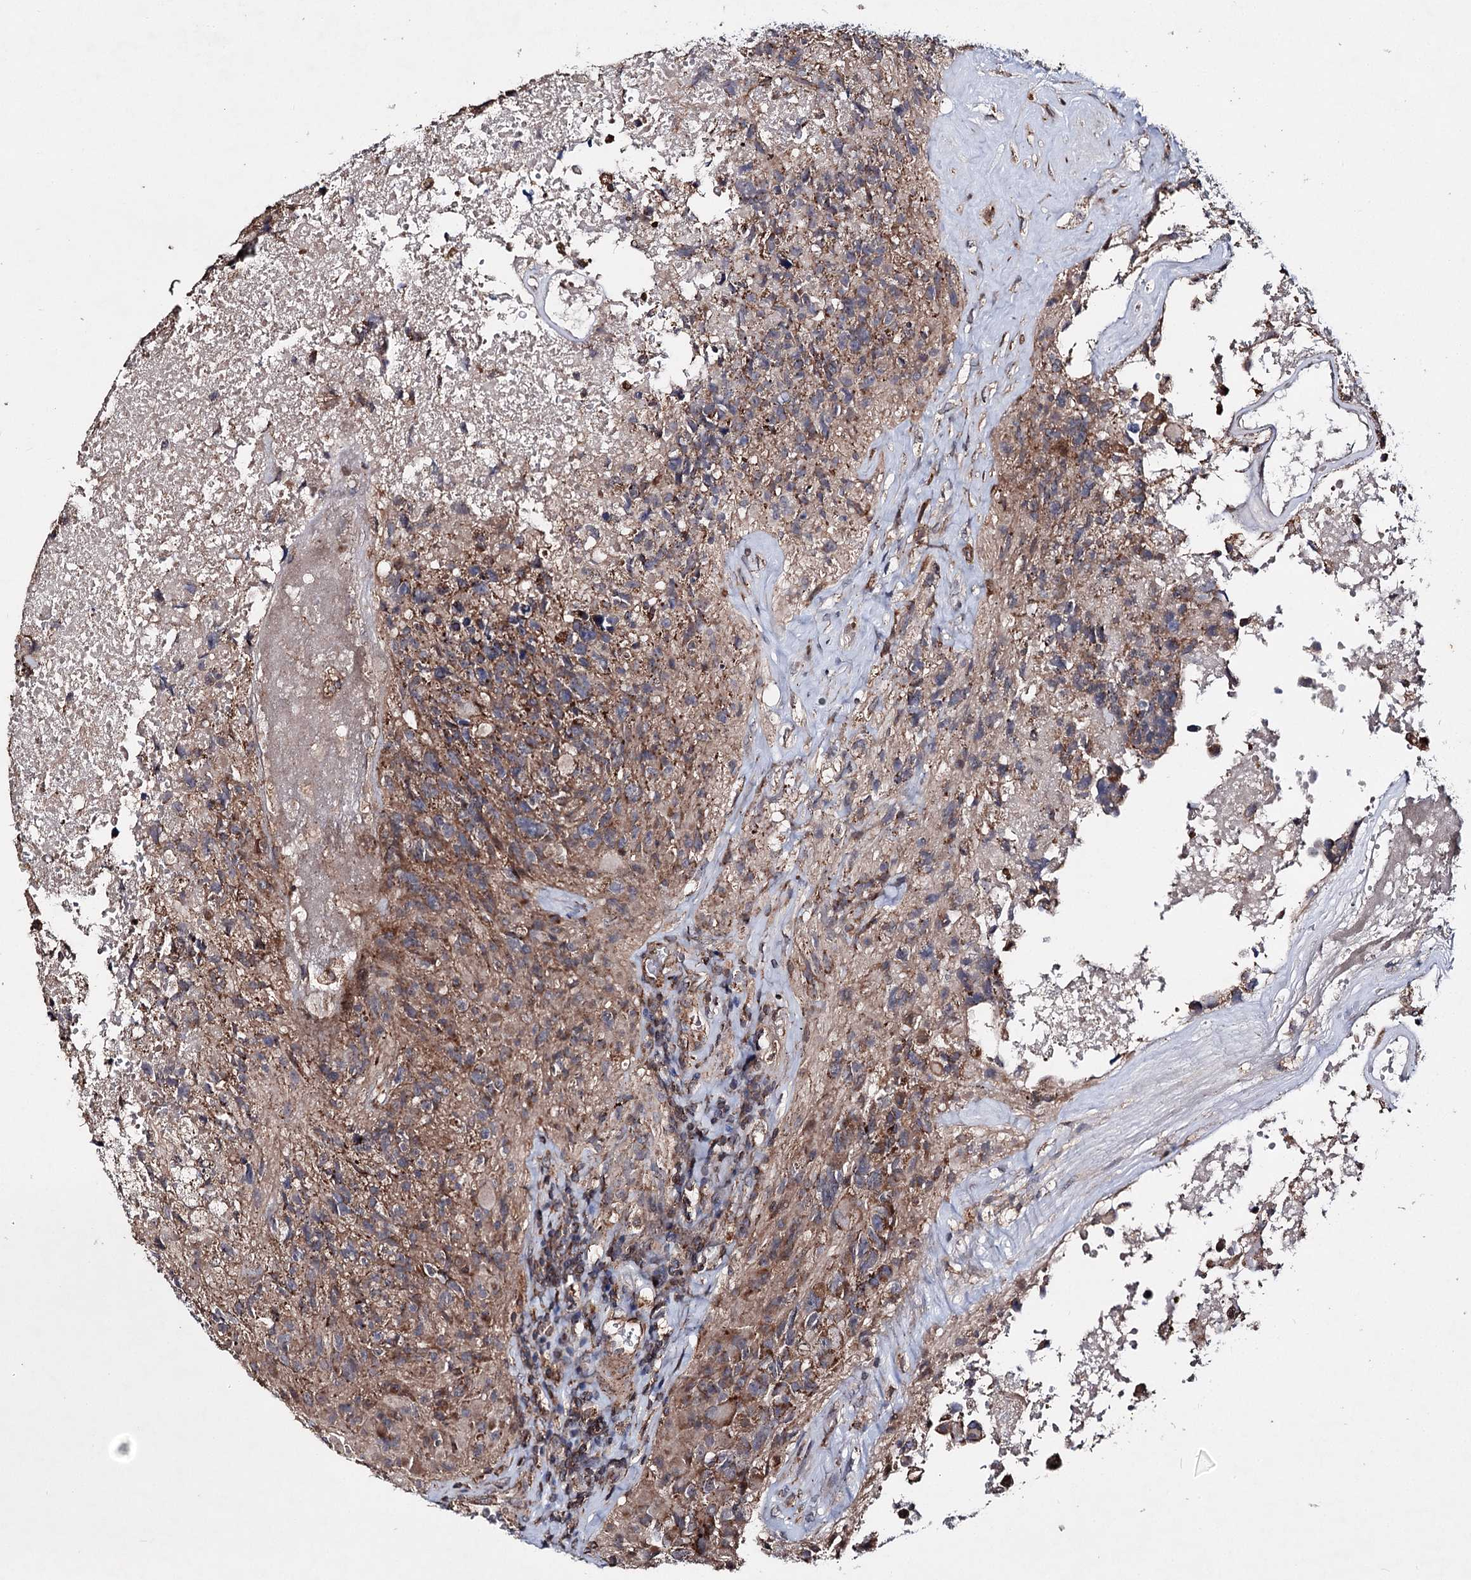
{"staining": {"intensity": "weak", "quantity": ">75%", "location": "cytoplasmic/membranous"}, "tissue": "glioma", "cell_type": "Tumor cells", "image_type": "cancer", "snomed": [{"axis": "morphology", "description": "Glioma, malignant, High grade"}, {"axis": "topography", "description": "Brain"}], "caption": "Malignant high-grade glioma stained with DAB (3,3'-diaminobenzidine) IHC reveals low levels of weak cytoplasmic/membranous expression in about >75% of tumor cells.", "gene": "MINDY3", "patient": {"sex": "male", "age": 76}}